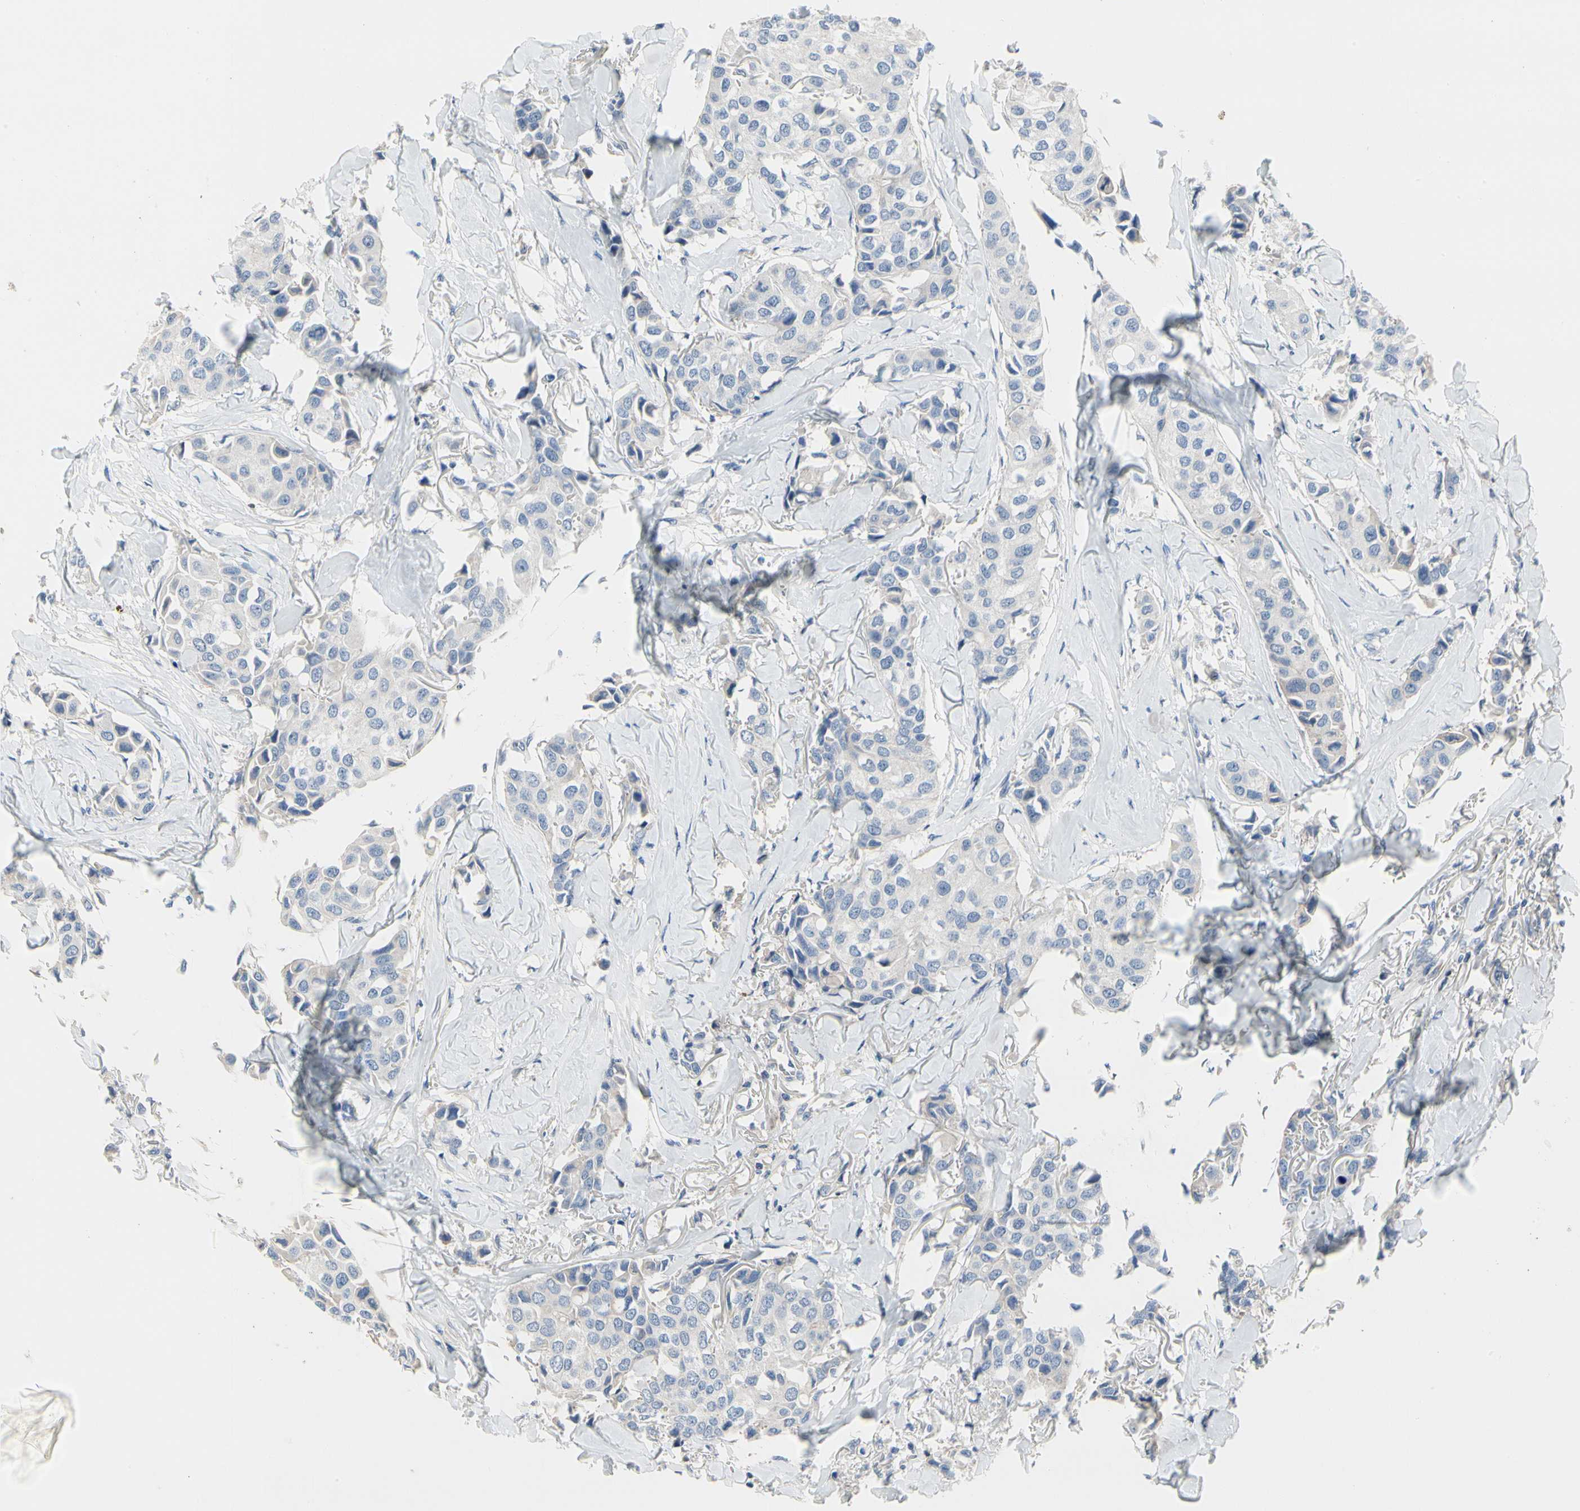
{"staining": {"intensity": "negative", "quantity": "none", "location": "none"}, "tissue": "breast cancer", "cell_type": "Tumor cells", "image_type": "cancer", "snomed": [{"axis": "morphology", "description": "Duct carcinoma"}, {"axis": "topography", "description": "Breast"}], "caption": "A high-resolution photomicrograph shows immunohistochemistry staining of breast cancer, which reveals no significant expression in tumor cells.", "gene": "ECRG4", "patient": {"sex": "female", "age": 80}}